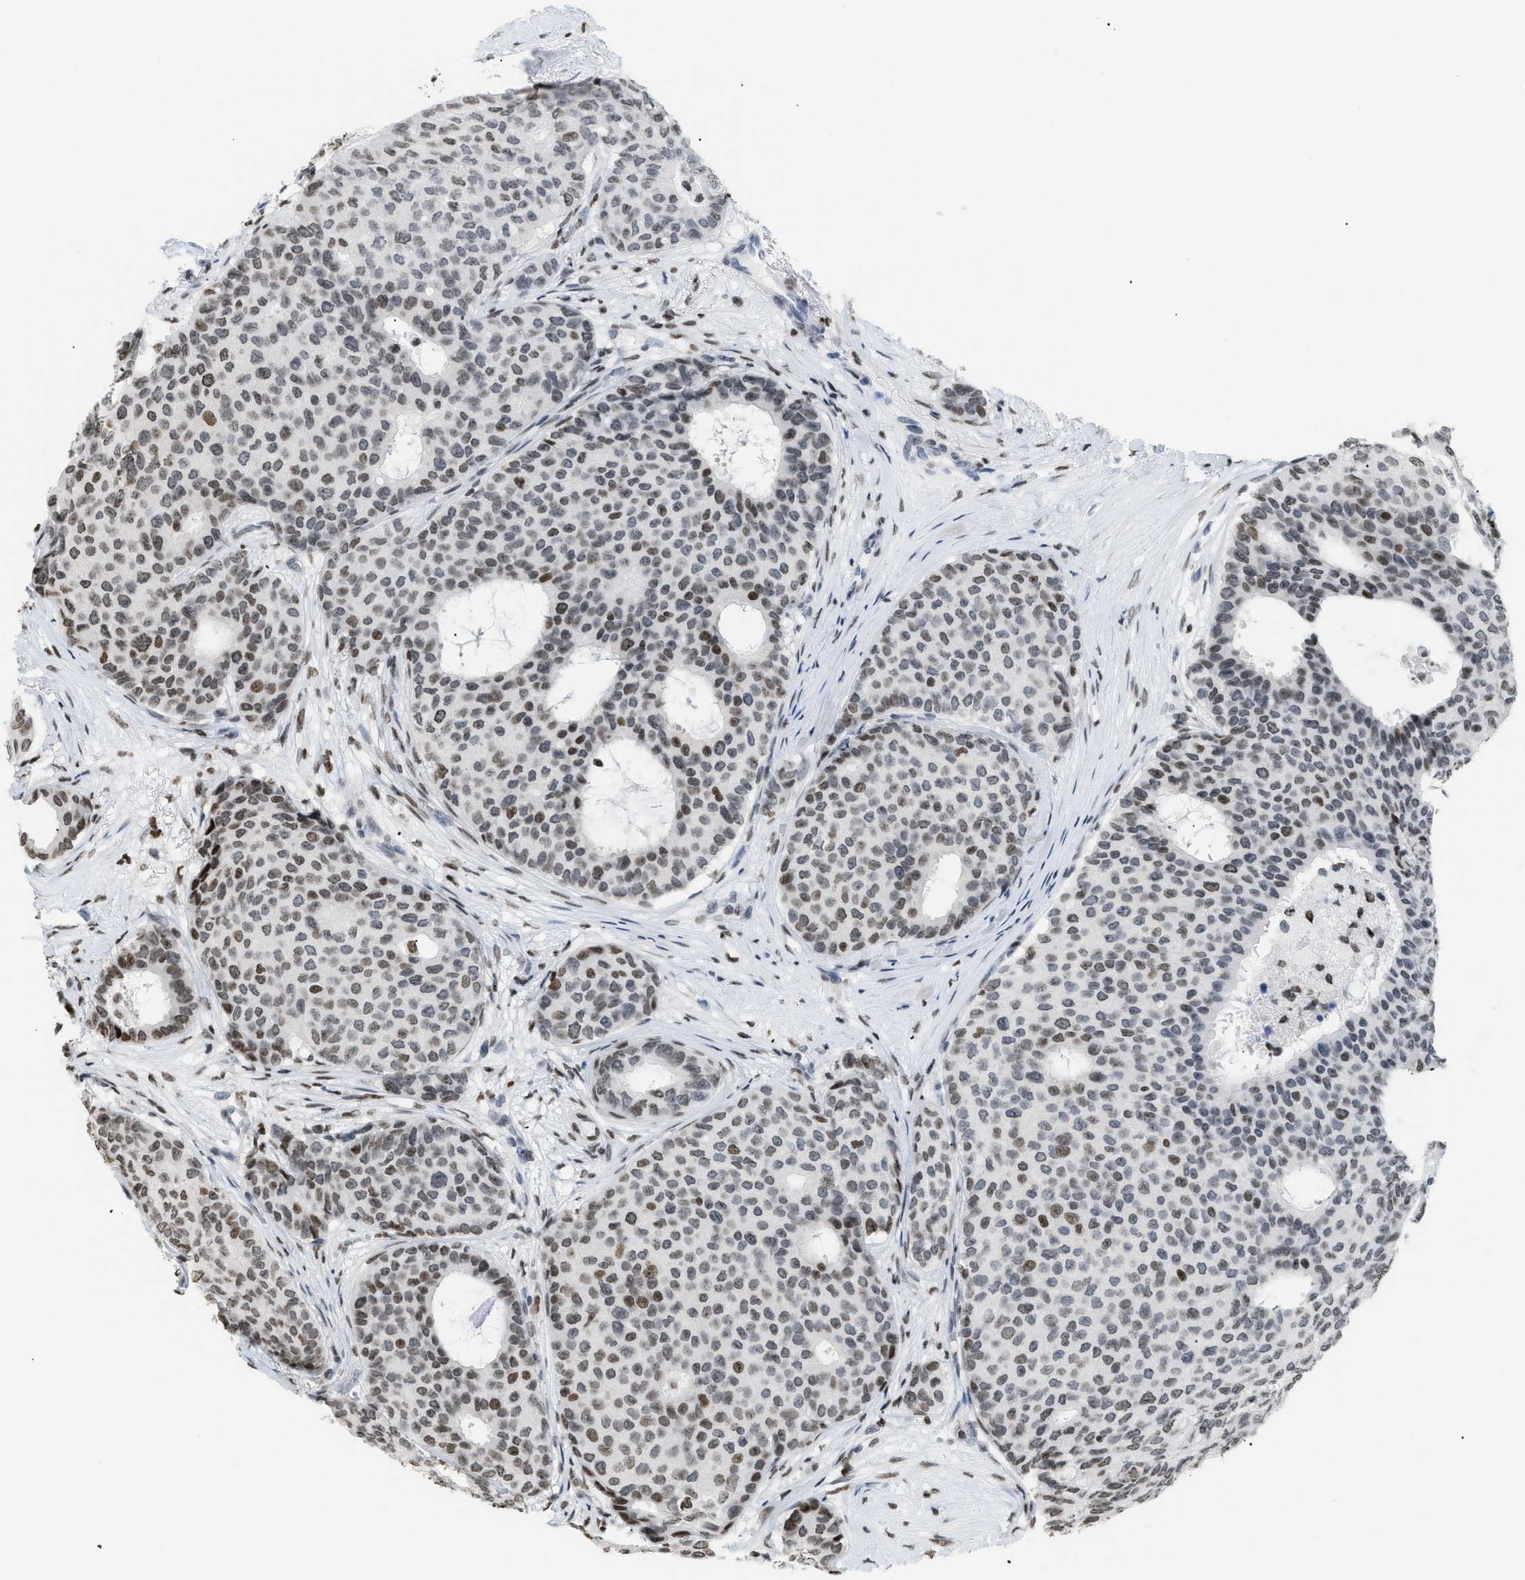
{"staining": {"intensity": "moderate", "quantity": ">75%", "location": "nuclear"}, "tissue": "breast cancer", "cell_type": "Tumor cells", "image_type": "cancer", "snomed": [{"axis": "morphology", "description": "Duct carcinoma"}, {"axis": "topography", "description": "Breast"}], "caption": "Immunohistochemistry of breast cancer (infiltrating ductal carcinoma) reveals medium levels of moderate nuclear expression in approximately >75% of tumor cells. (DAB = brown stain, brightfield microscopy at high magnification).", "gene": "HMGN2", "patient": {"sex": "female", "age": 75}}